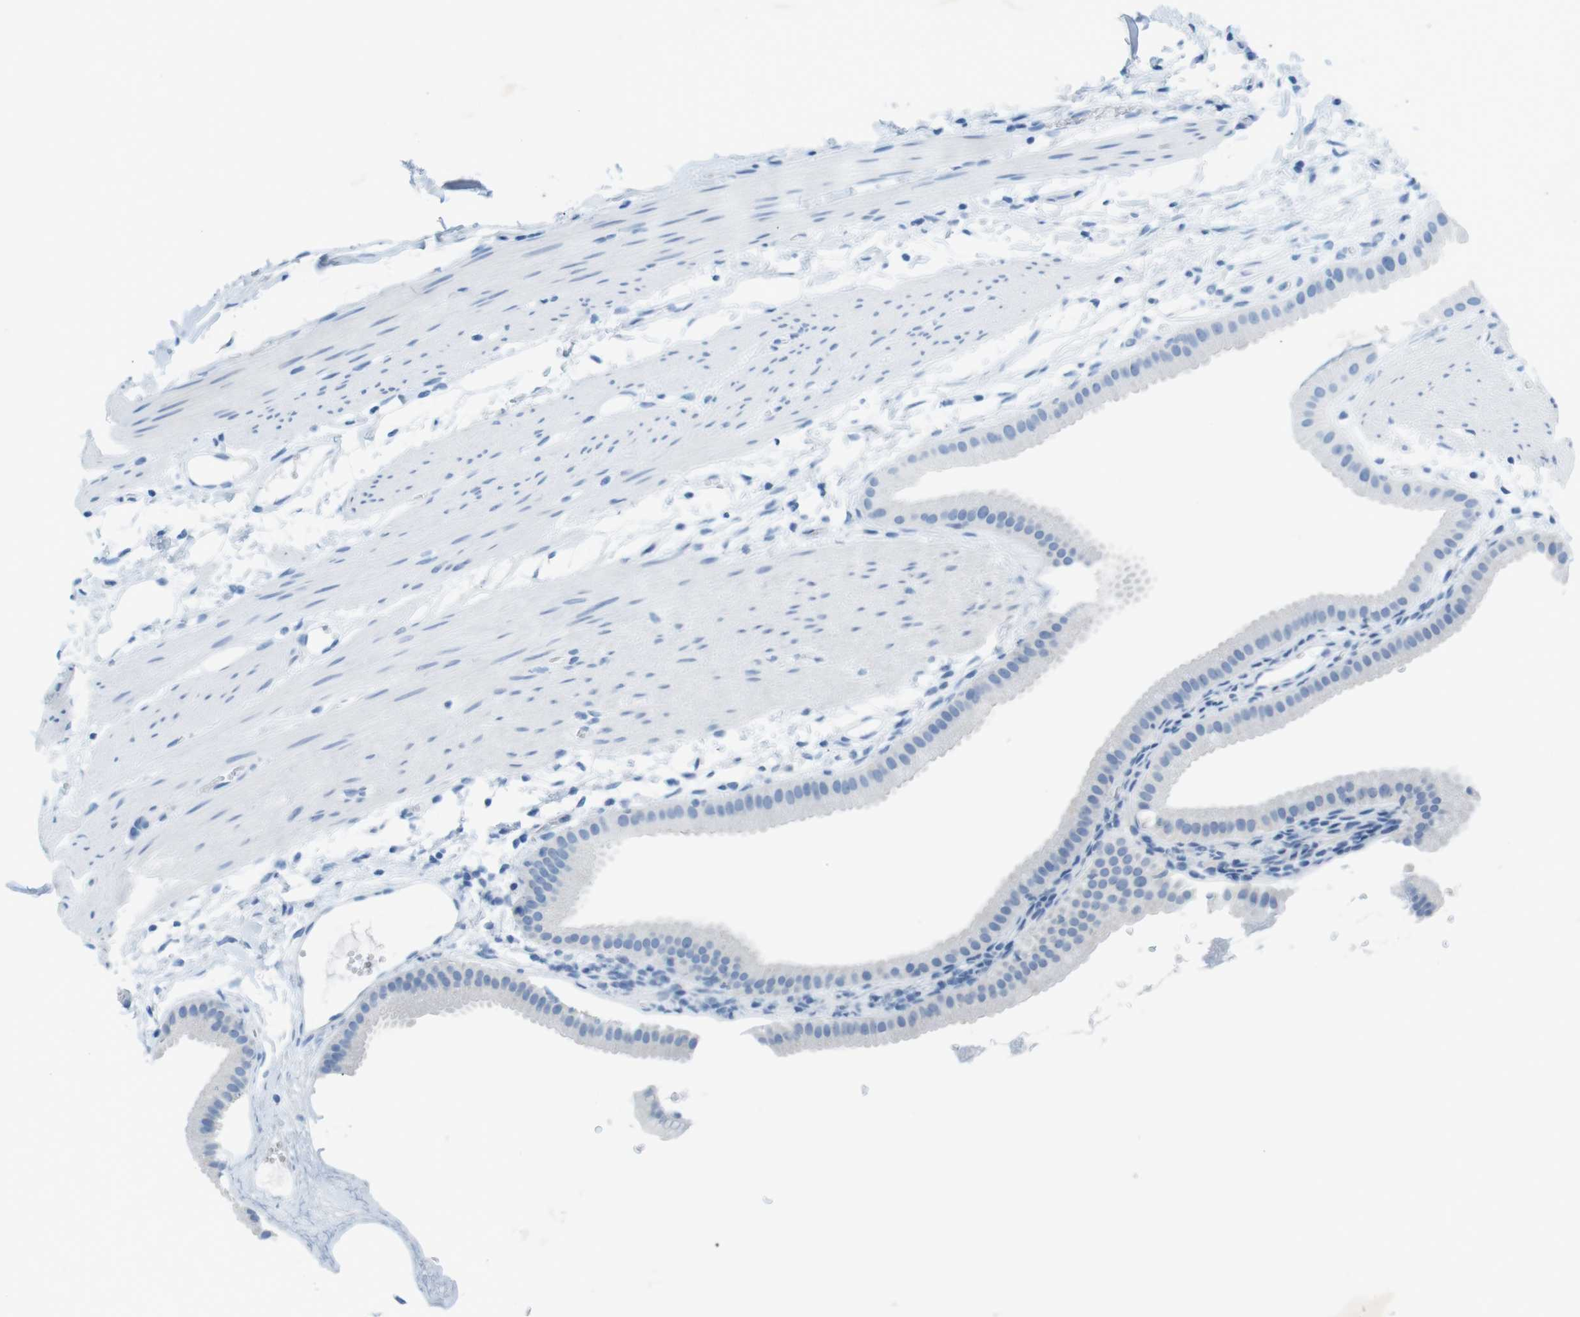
{"staining": {"intensity": "negative", "quantity": "none", "location": "none"}, "tissue": "gallbladder", "cell_type": "Glandular cells", "image_type": "normal", "snomed": [{"axis": "morphology", "description": "Normal tissue, NOS"}, {"axis": "topography", "description": "Gallbladder"}], "caption": "Immunohistochemical staining of benign human gallbladder demonstrates no significant positivity in glandular cells.", "gene": "SALL4", "patient": {"sex": "female", "age": 64}}